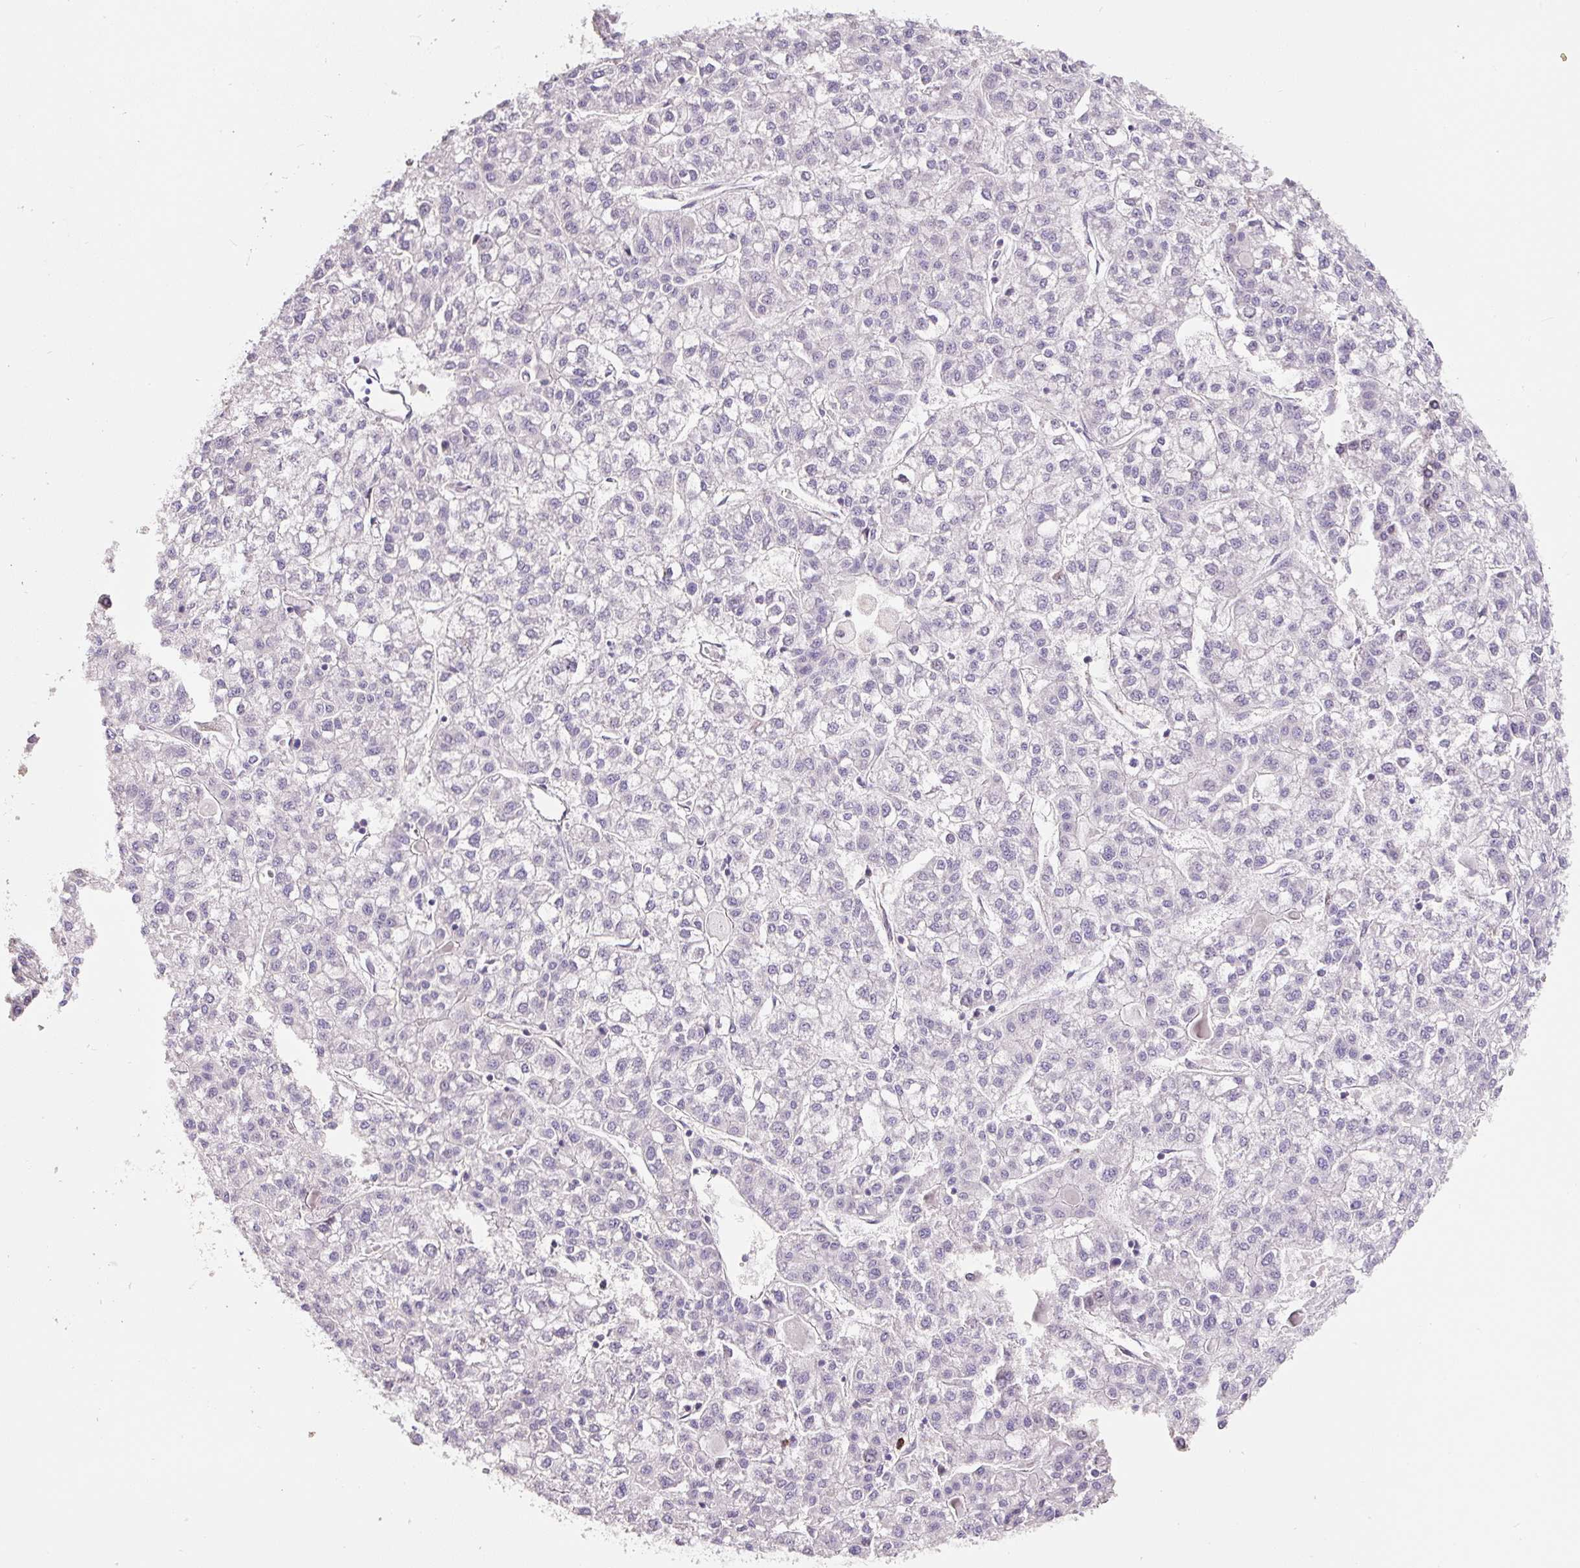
{"staining": {"intensity": "negative", "quantity": "none", "location": "none"}, "tissue": "liver cancer", "cell_type": "Tumor cells", "image_type": "cancer", "snomed": [{"axis": "morphology", "description": "Carcinoma, Hepatocellular, NOS"}, {"axis": "topography", "description": "Liver"}], "caption": "High magnification brightfield microscopy of liver hepatocellular carcinoma stained with DAB (brown) and counterstained with hematoxylin (blue): tumor cells show no significant positivity.", "gene": "HPS4", "patient": {"sex": "female", "age": 43}}